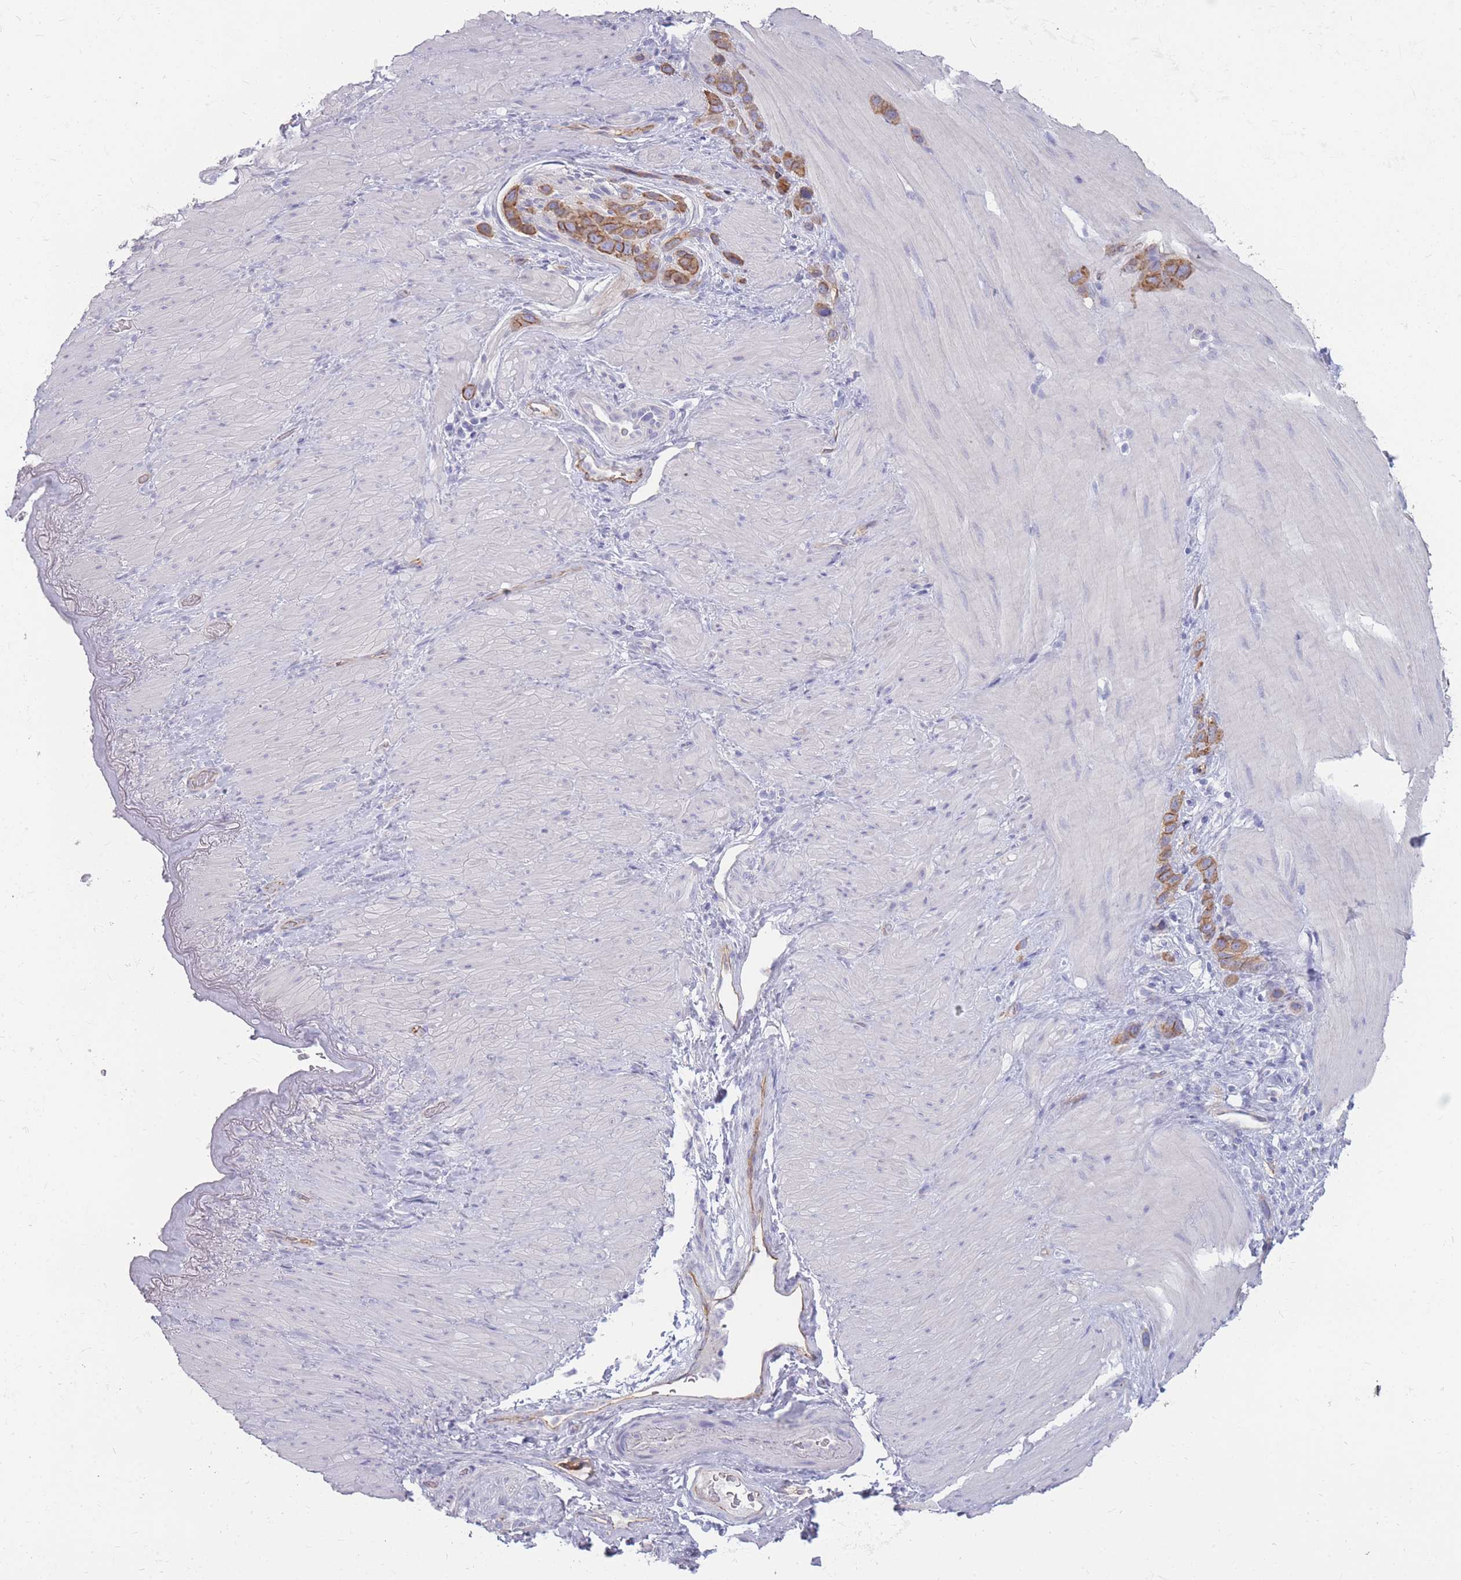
{"staining": {"intensity": "strong", "quantity": ">75%", "location": "cytoplasmic/membranous"}, "tissue": "stomach cancer", "cell_type": "Tumor cells", "image_type": "cancer", "snomed": [{"axis": "morphology", "description": "Adenocarcinoma, NOS"}, {"axis": "topography", "description": "Stomach"}], "caption": "Immunohistochemistry (IHC) (DAB) staining of stomach cancer reveals strong cytoplasmic/membranous protein positivity in approximately >75% of tumor cells.", "gene": "GNA11", "patient": {"sex": "female", "age": 65}}